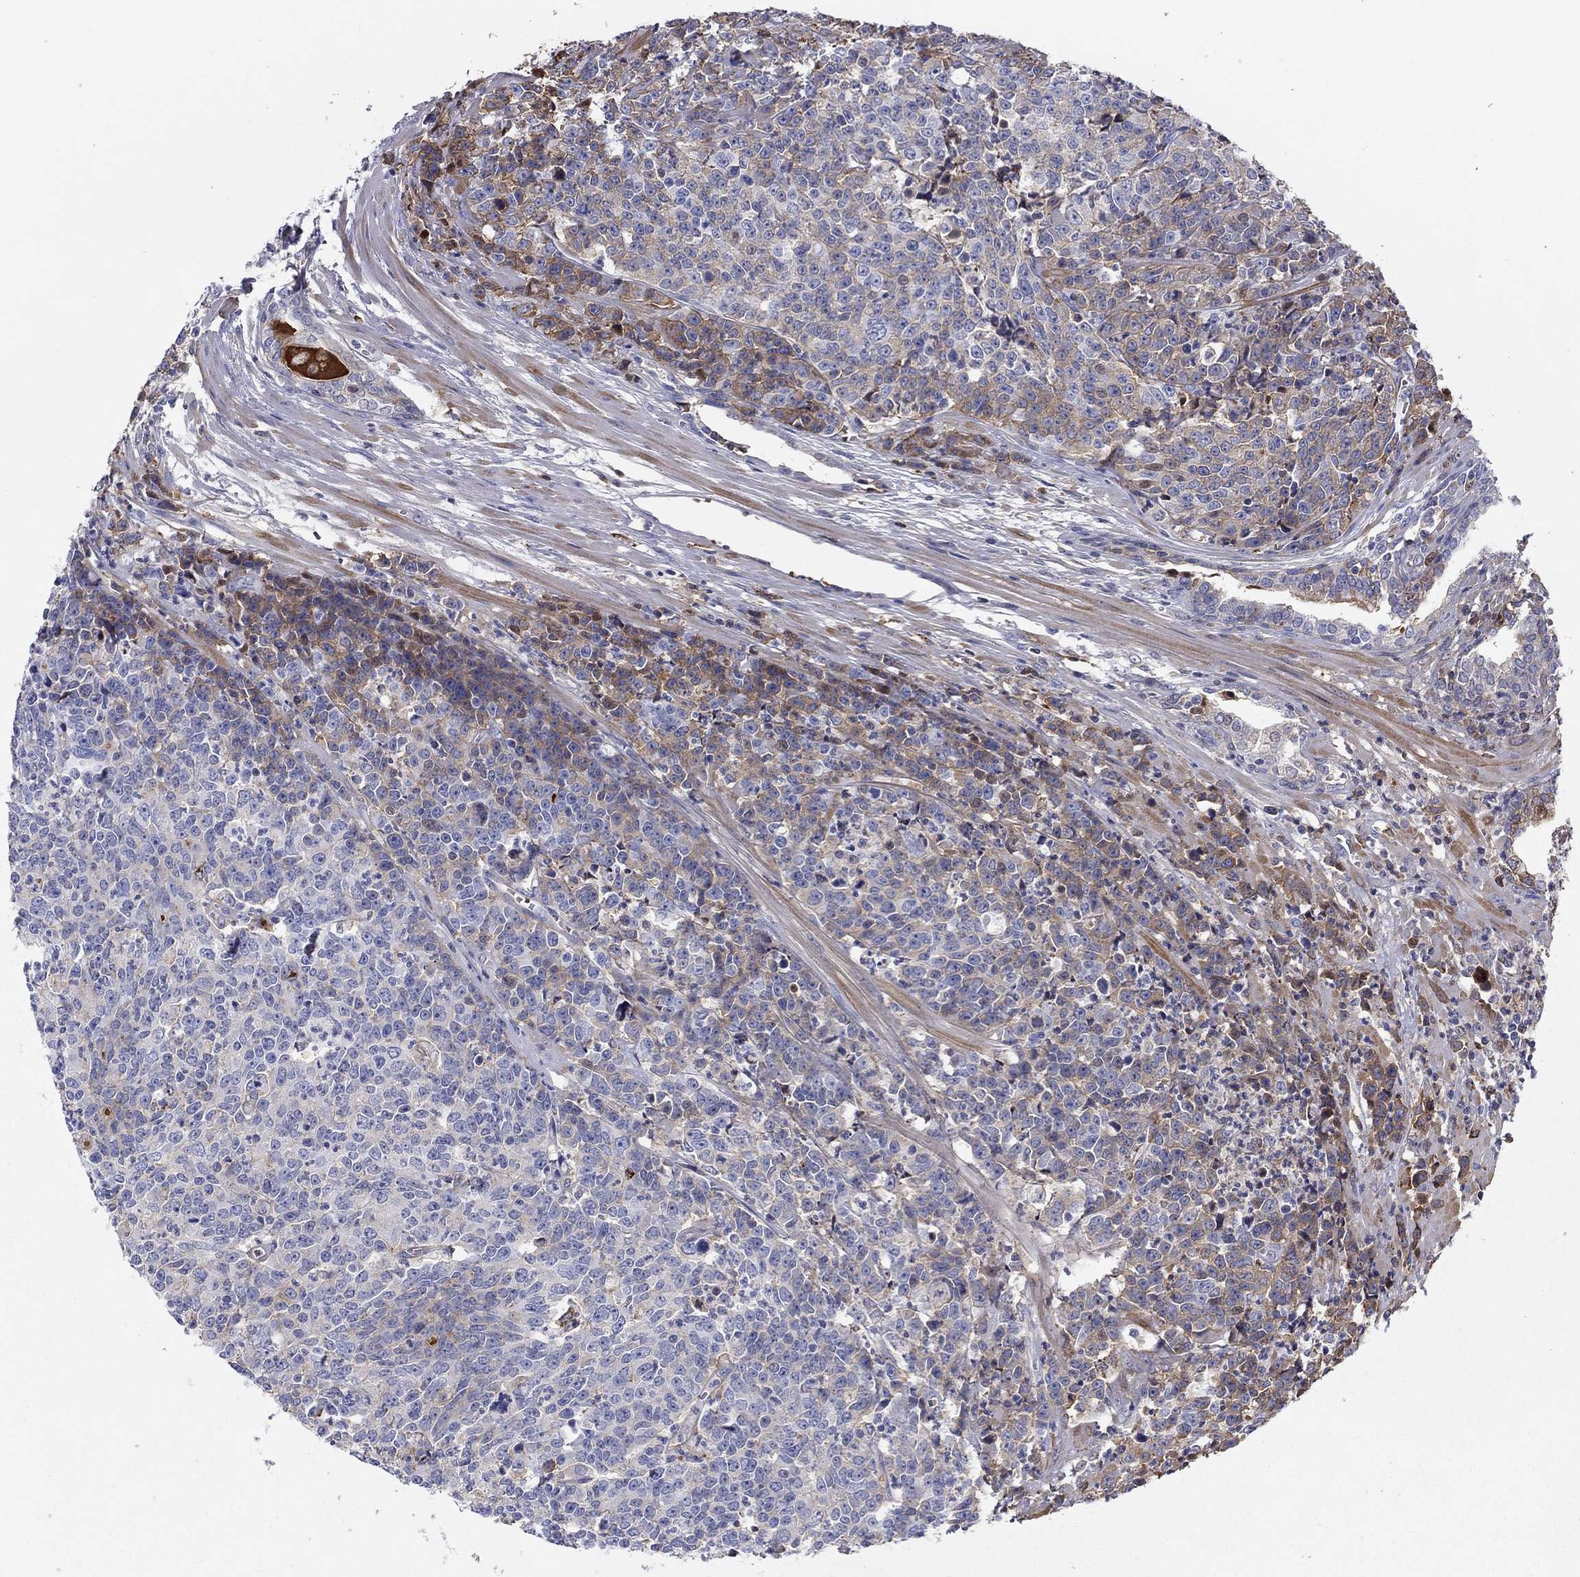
{"staining": {"intensity": "weak", "quantity": "25%-75%", "location": "cytoplasmic/membranous"}, "tissue": "prostate cancer", "cell_type": "Tumor cells", "image_type": "cancer", "snomed": [{"axis": "morphology", "description": "Adenocarcinoma, NOS"}, {"axis": "topography", "description": "Prostate"}], "caption": "Prostate cancer (adenocarcinoma) stained for a protein (brown) shows weak cytoplasmic/membranous positive staining in approximately 25%-75% of tumor cells.", "gene": "HPX", "patient": {"sex": "male", "age": 67}}